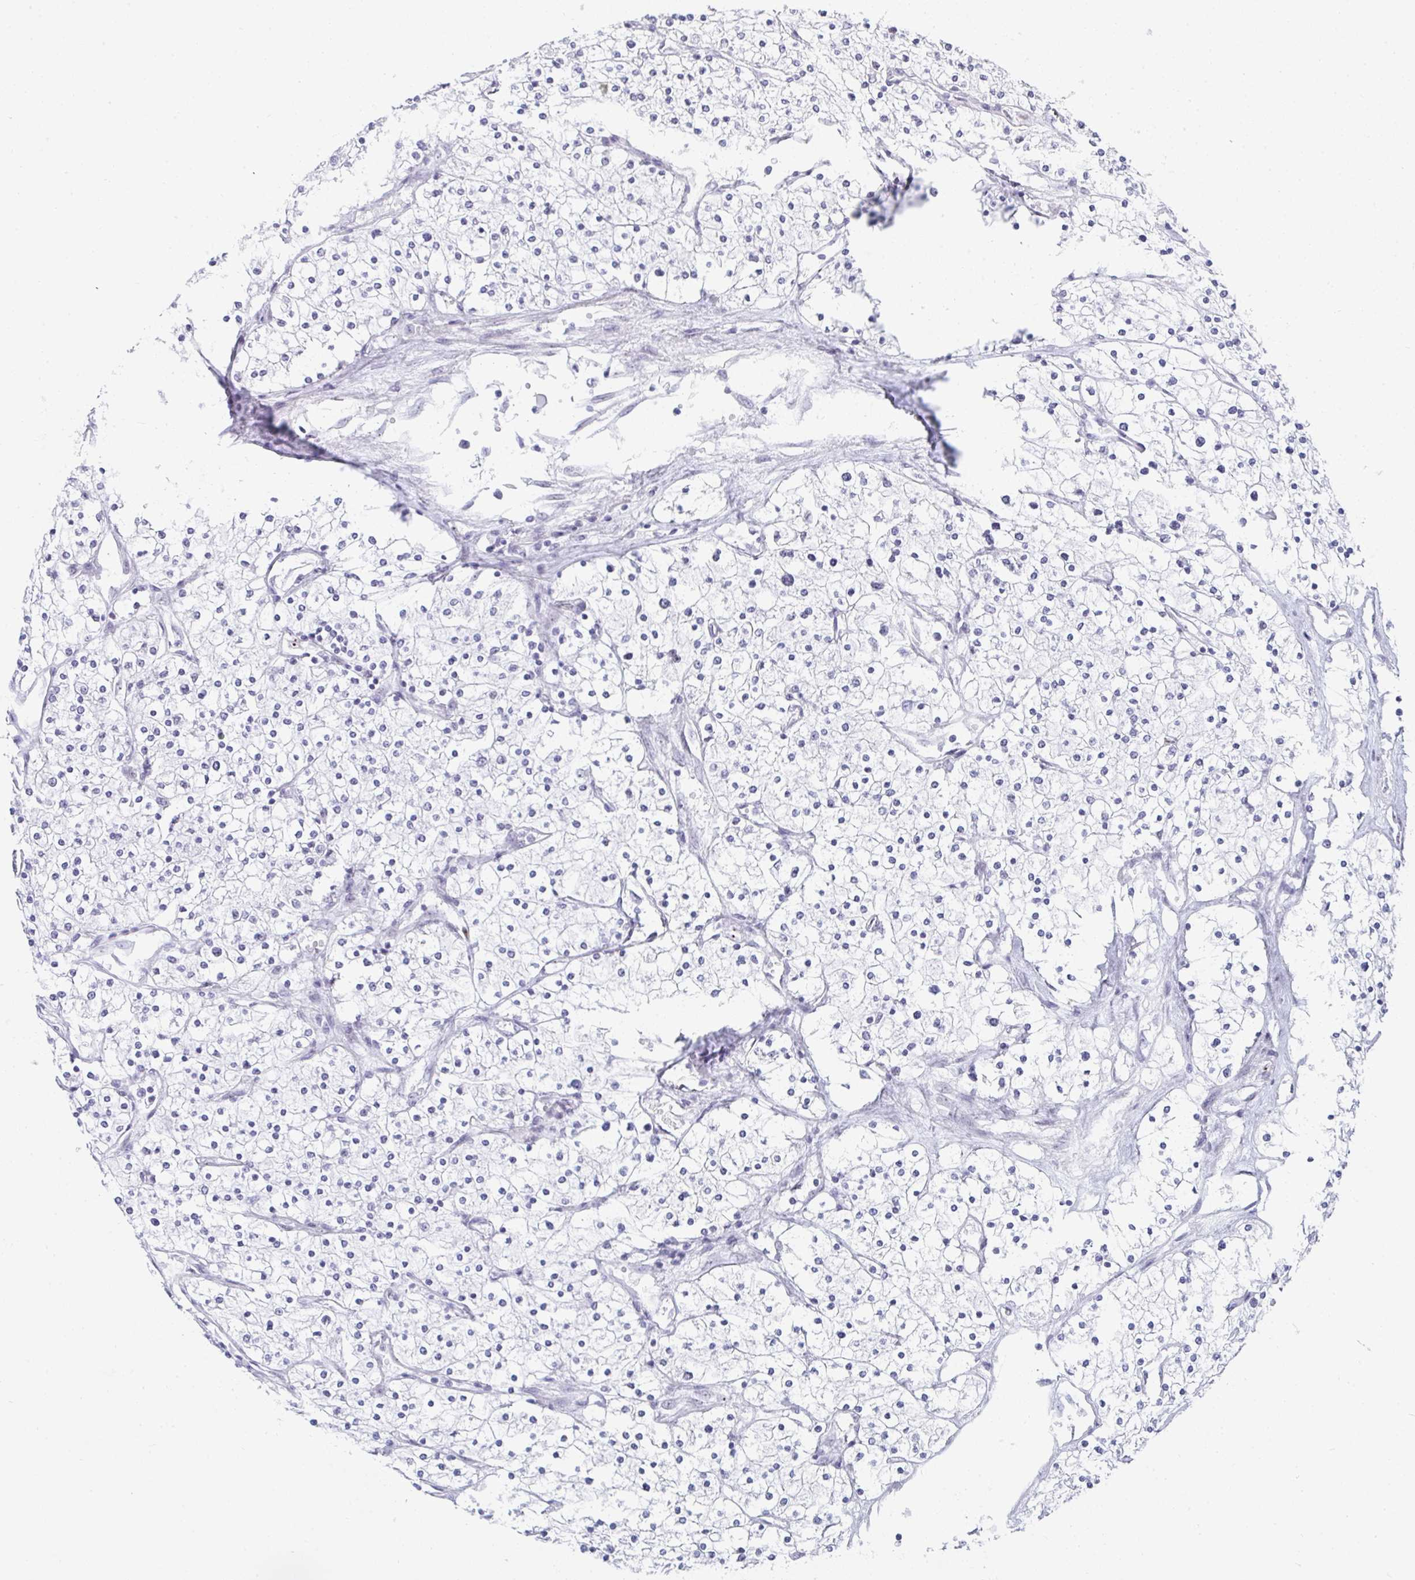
{"staining": {"intensity": "negative", "quantity": "none", "location": "none"}, "tissue": "renal cancer", "cell_type": "Tumor cells", "image_type": "cancer", "snomed": [{"axis": "morphology", "description": "Adenocarcinoma, NOS"}, {"axis": "topography", "description": "Kidney"}], "caption": "An immunohistochemistry photomicrograph of adenocarcinoma (renal) is shown. There is no staining in tumor cells of adenocarcinoma (renal). (Stains: DAB (3,3'-diaminobenzidine) IHC with hematoxylin counter stain, Microscopy: brightfield microscopy at high magnification).", "gene": "NOP10", "patient": {"sex": "male", "age": 80}}